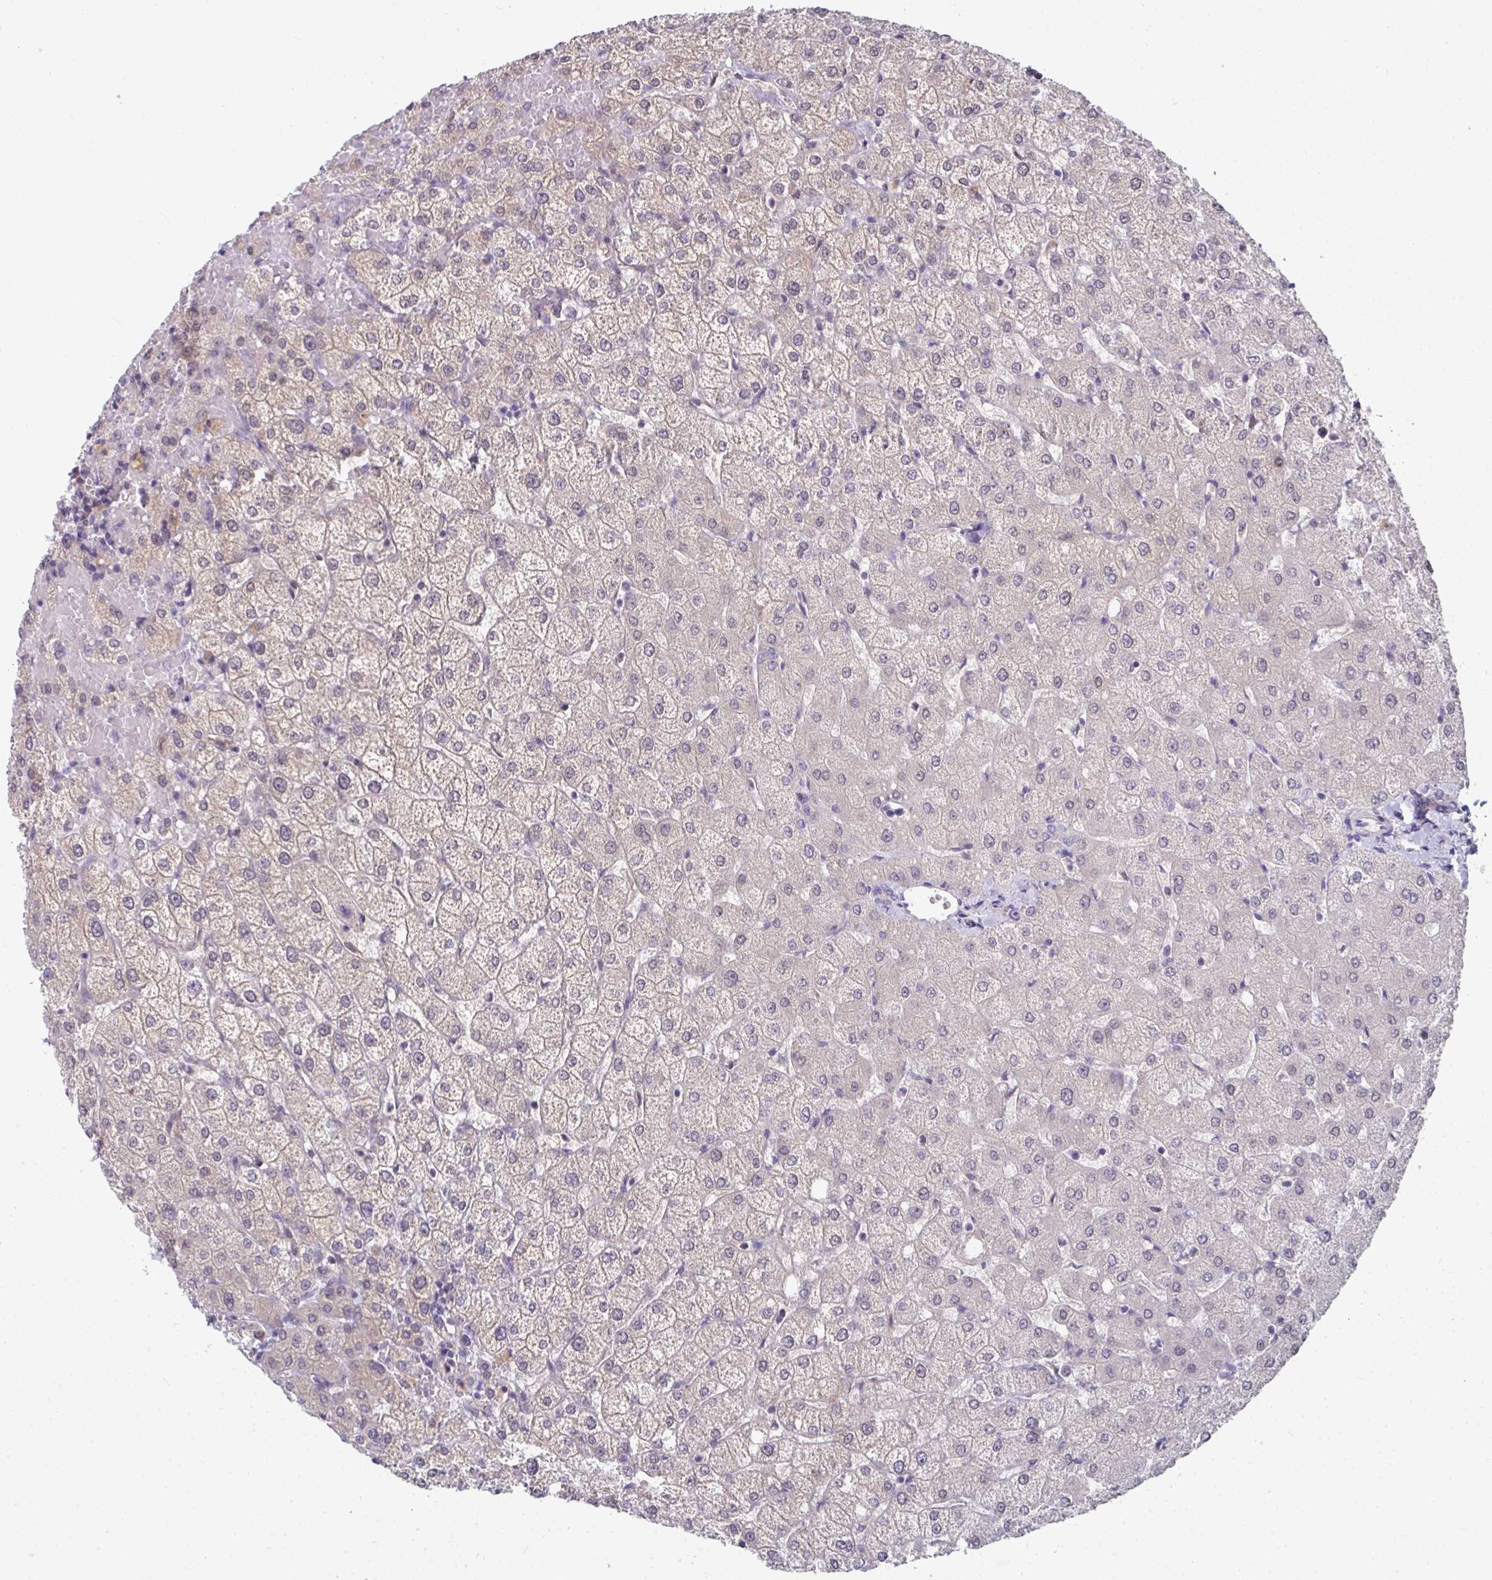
{"staining": {"intensity": "negative", "quantity": "none", "location": "none"}, "tissue": "liver", "cell_type": "Cholangiocytes", "image_type": "normal", "snomed": [{"axis": "morphology", "description": "Normal tissue, NOS"}, {"axis": "topography", "description": "Liver"}], "caption": "Immunohistochemical staining of unremarkable human liver shows no significant expression in cholangiocytes.", "gene": "MROH8", "patient": {"sex": "female", "age": 54}}